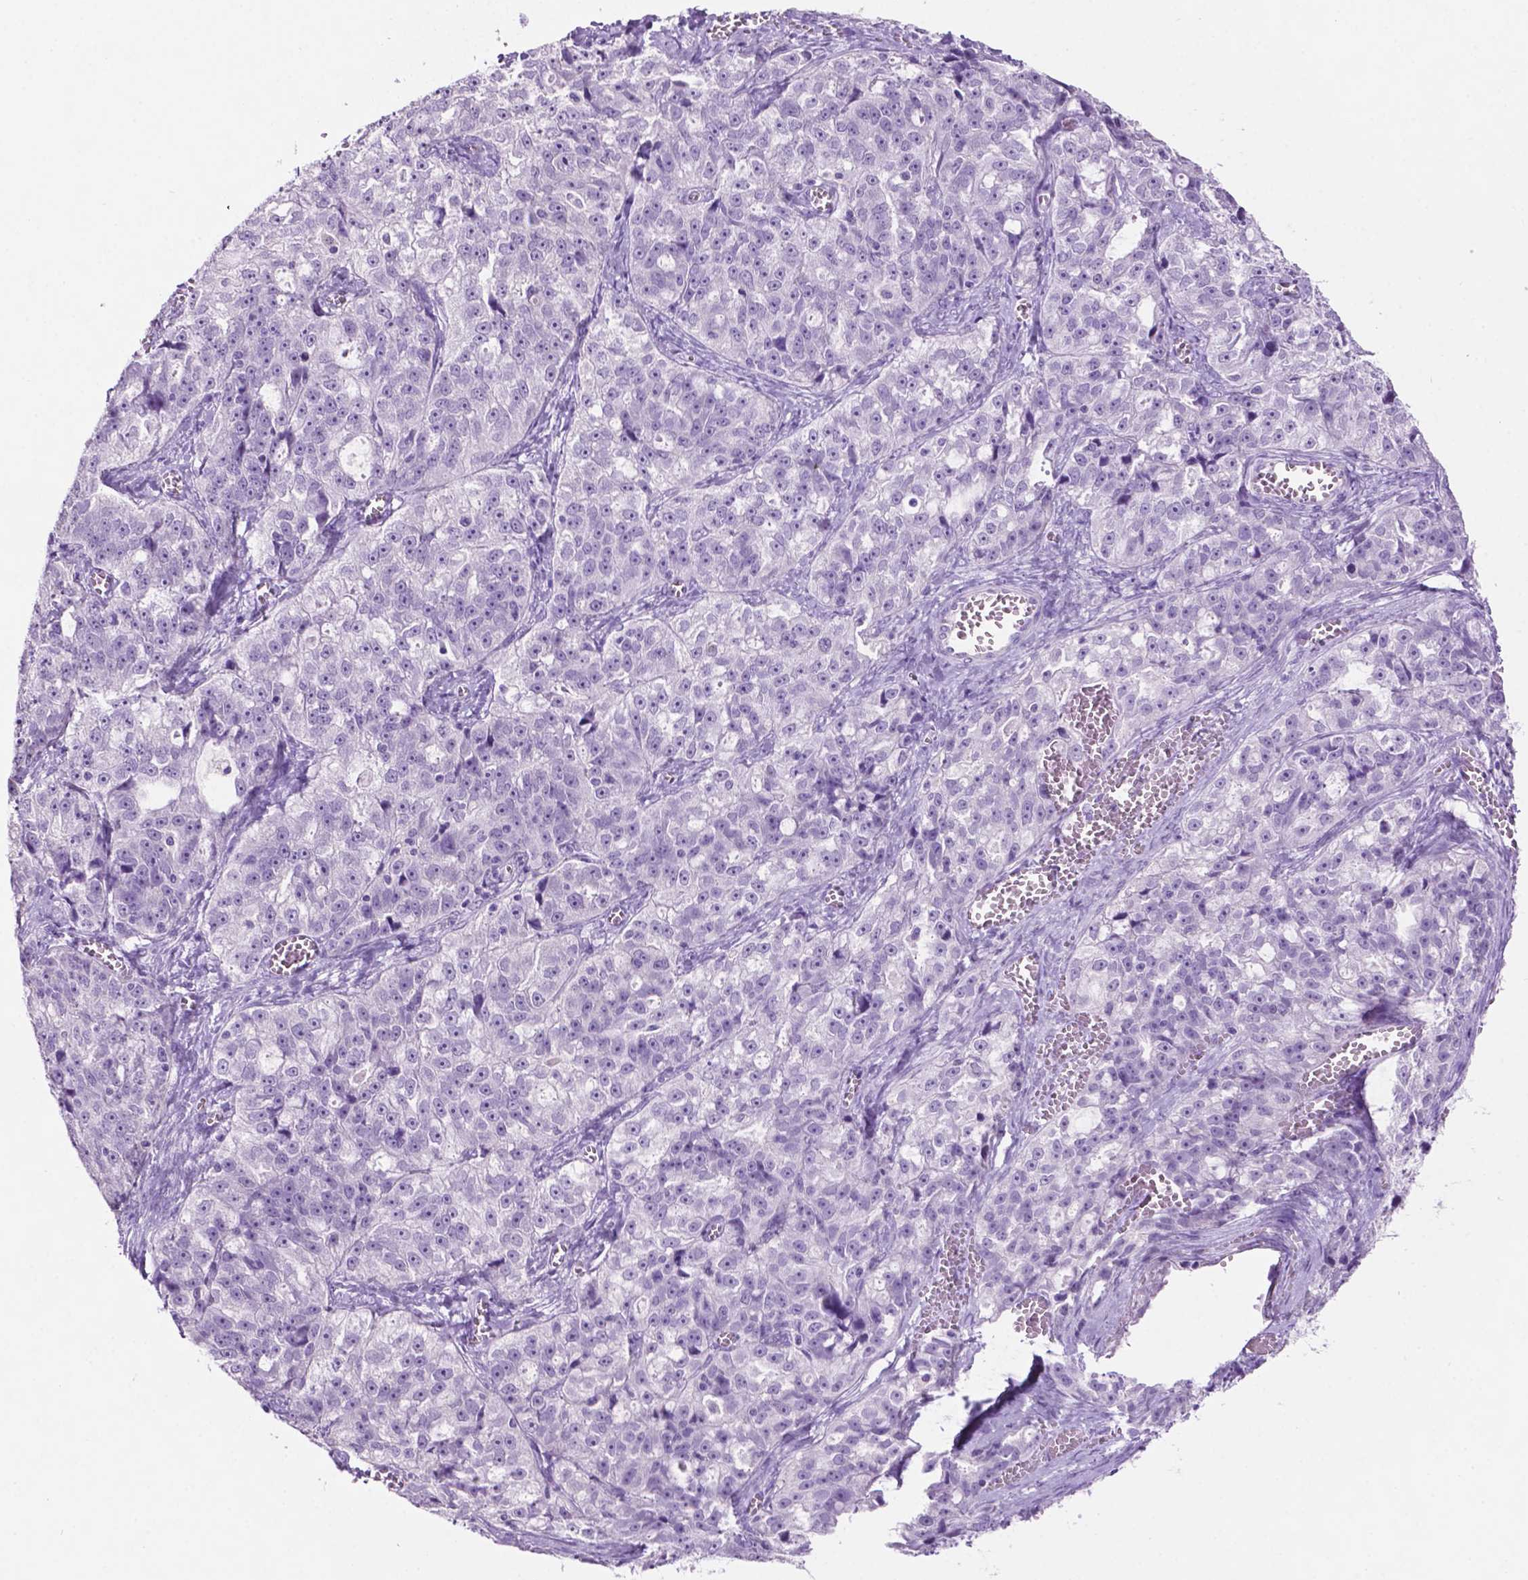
{"staining": {"intensity": "negative", "quantity": "none", "location": "none"}, "tissue": "ovarian cancer", "cell_type": "Tumor cells", "image_type": "cancer", "snomed": [{"axis": "morphology", "description": "Cystadenocarcinoma, serous, NOS"}, {"axis": "topography", "description": "Ovary"}], "caption": "IHC histopathology image of human ovarian serous cystadenocarcinoma stained for a protein (brown), which demonstrates no positivity in tumor cells.", "gene": "PHGR1", "patient": {"sex": "female", "age": 51}}